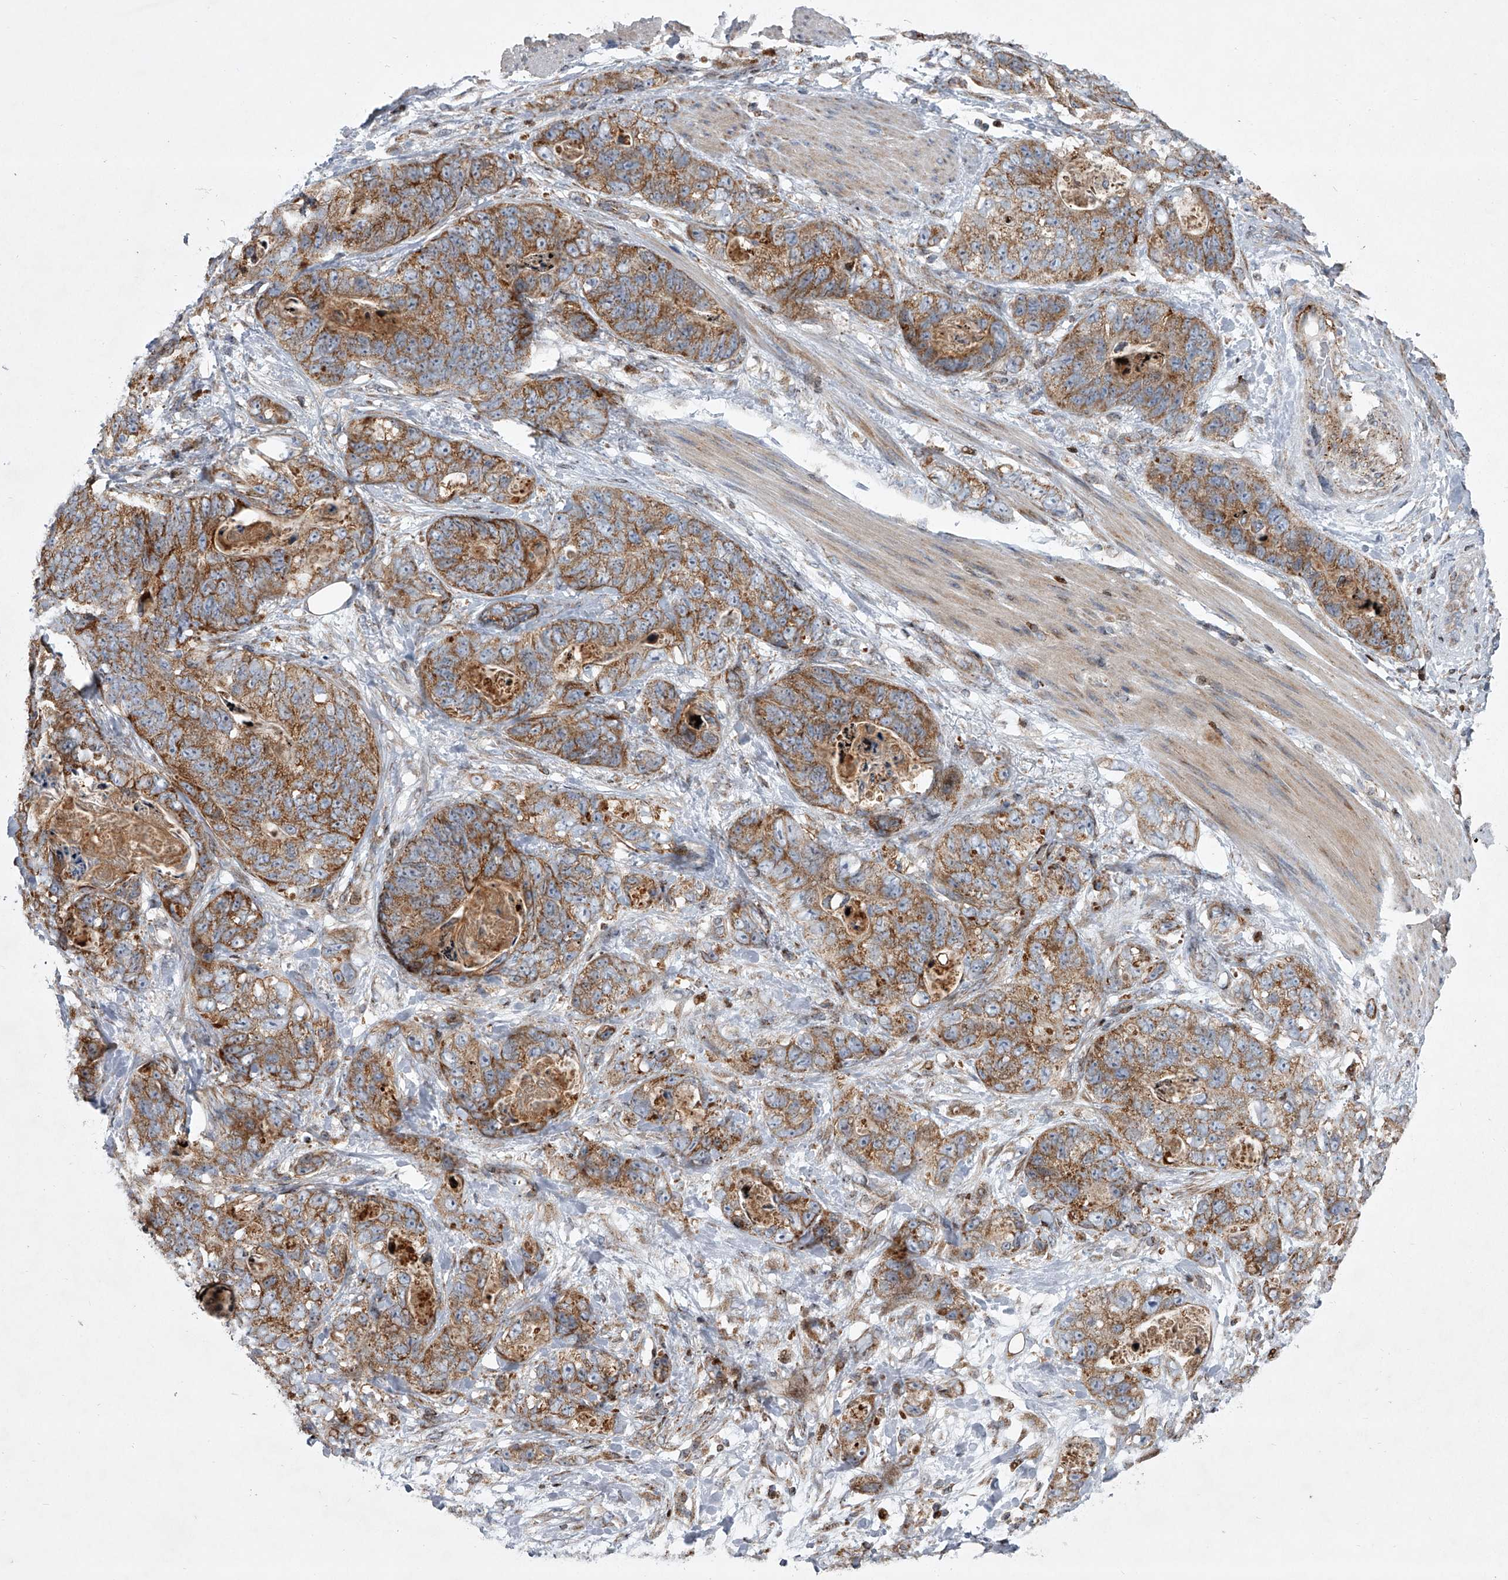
{"staining": {"intensity": "moderate", "quantity": ">75%", "location": "cytoplasmic/membranous"}, "tissue": "stomach cancer", "cell_type": "Tumor cells", "image_type": "cancer", "snomed": [{"axis": "morphology", "description": "Normal tissue, NOS"}, {"axis": "morphology", "description": "Adenocarcinoma, NOS"}, {"axis": "topography", "description": "Stomach"}], "caption": "Stomach cancer tissue reveals moderate cytoplasmic/membranous expression in about >75% of tumor cells, visualized by immunohistochemistry. (DAB (3,3'-diaminobenzidine) IHC with brightfield microscopy, high magnification).", "gene": "STRADA", "patient": {"sex": "female", "age": 89}}